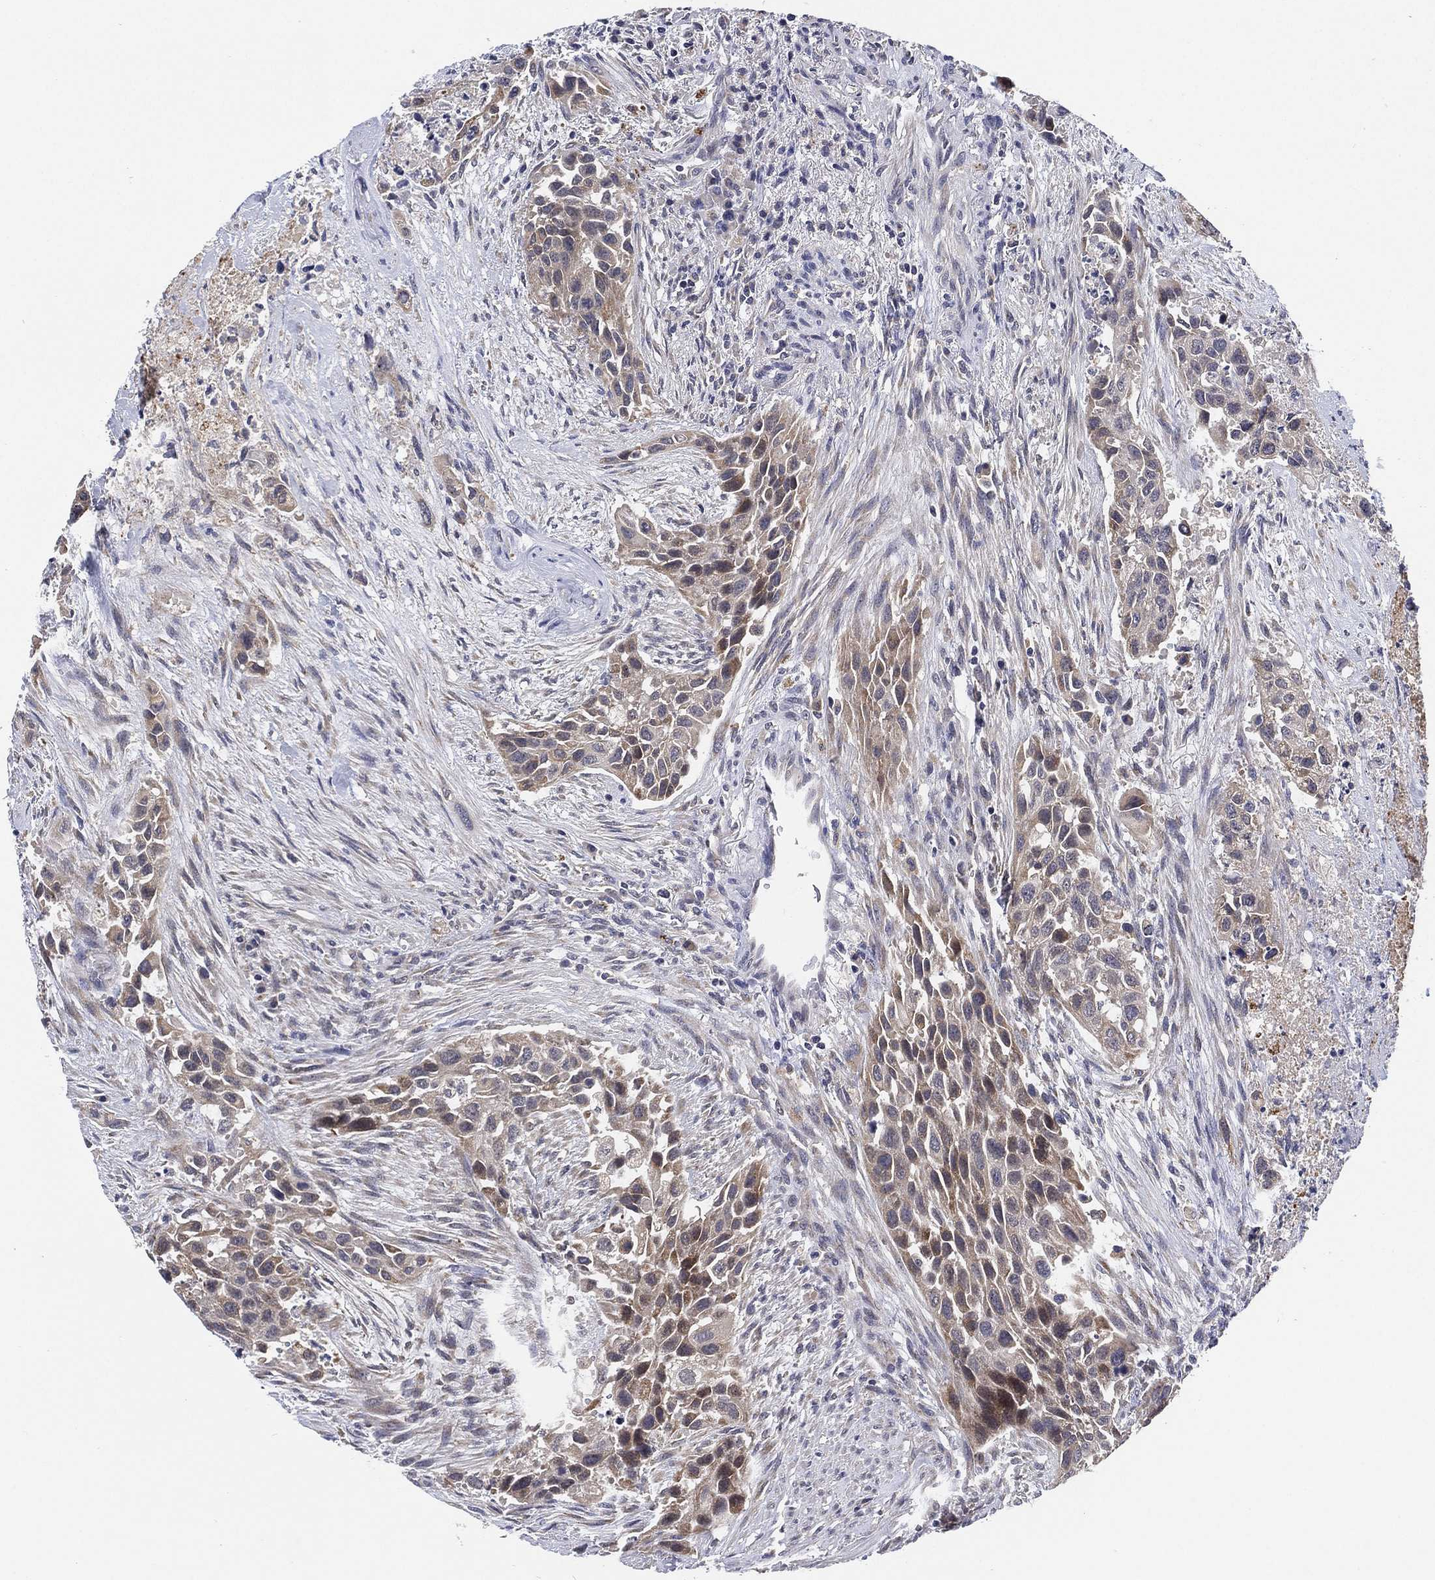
{"staining": {"intensity": "weak", "quantity": "<25%", "location": "cytoplasmic/membranous"}, "tissue": "urothelial cancer", "cell_type": "Tumor cells", "image_type": "cancer", "snomed": [{"axis": "morphology", "description": "Urothelial carcinoma, High grade"}, {"axis": "topography", "description": "Urinary bladder"}], "caption": "This is an immunohistochemistry histopathology image of human urothelial cancer. There is no expression in tumor cells.", "gene": "SELENOO", "patient": {"sex": "female", "age": 73}}